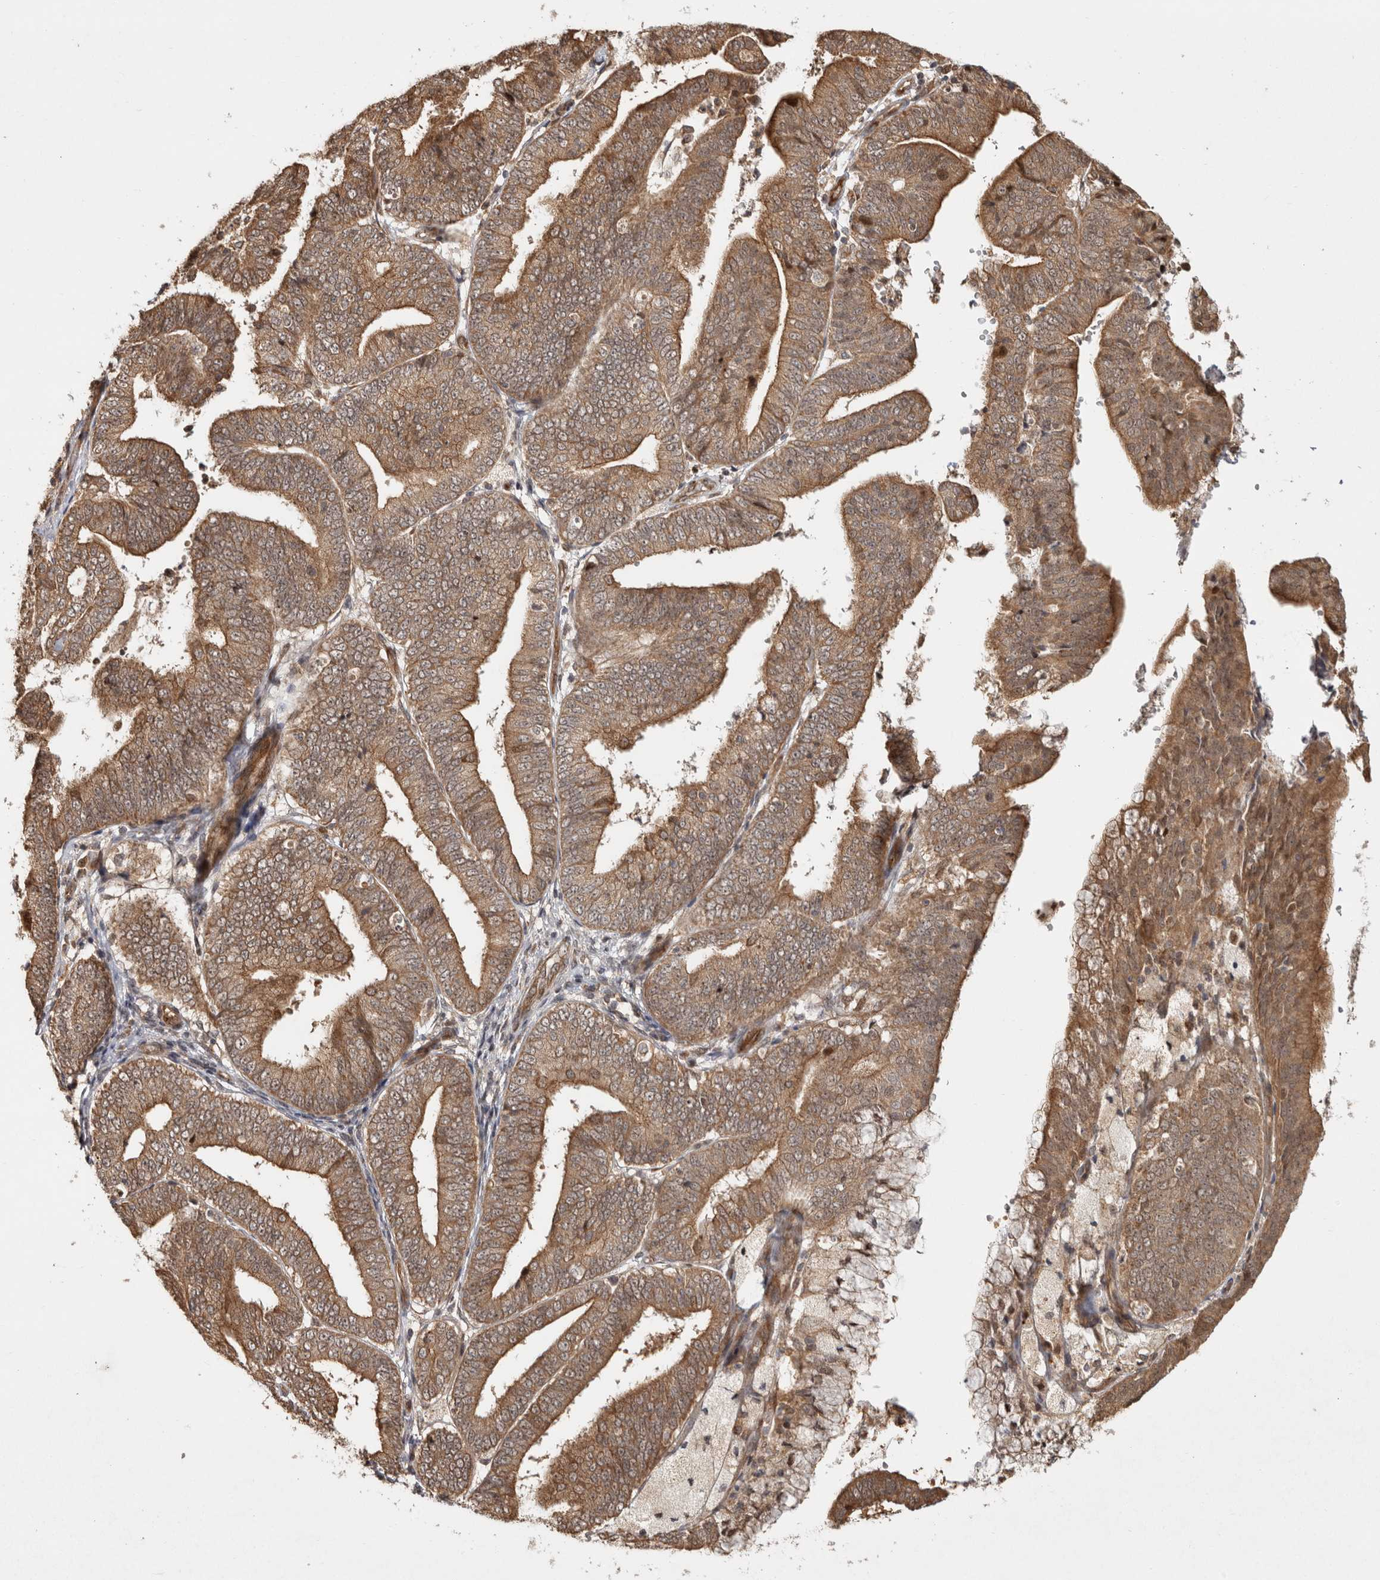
{"staining": {"intensity": "moderate", "quantity": ">75%", "location": "cytoplasmic/membranous"}, "tissue": "endometrial cancer", "cell_type": "Tumor cells", "image_type": "cancer", "snomed": [{"axis": "morphology", "description": "Adenocarcinoma, NOS"}, {"axis": "topography", "description": "Endometrium"}], "caption": "An image of human adenocarcinoma (endometrial) stained for a protein shows moderate cytoplasmic/membranous brown staining in tumor cells.", "gene": "CAMSAP2", "patient": {"sex": "female", "age": 63}}